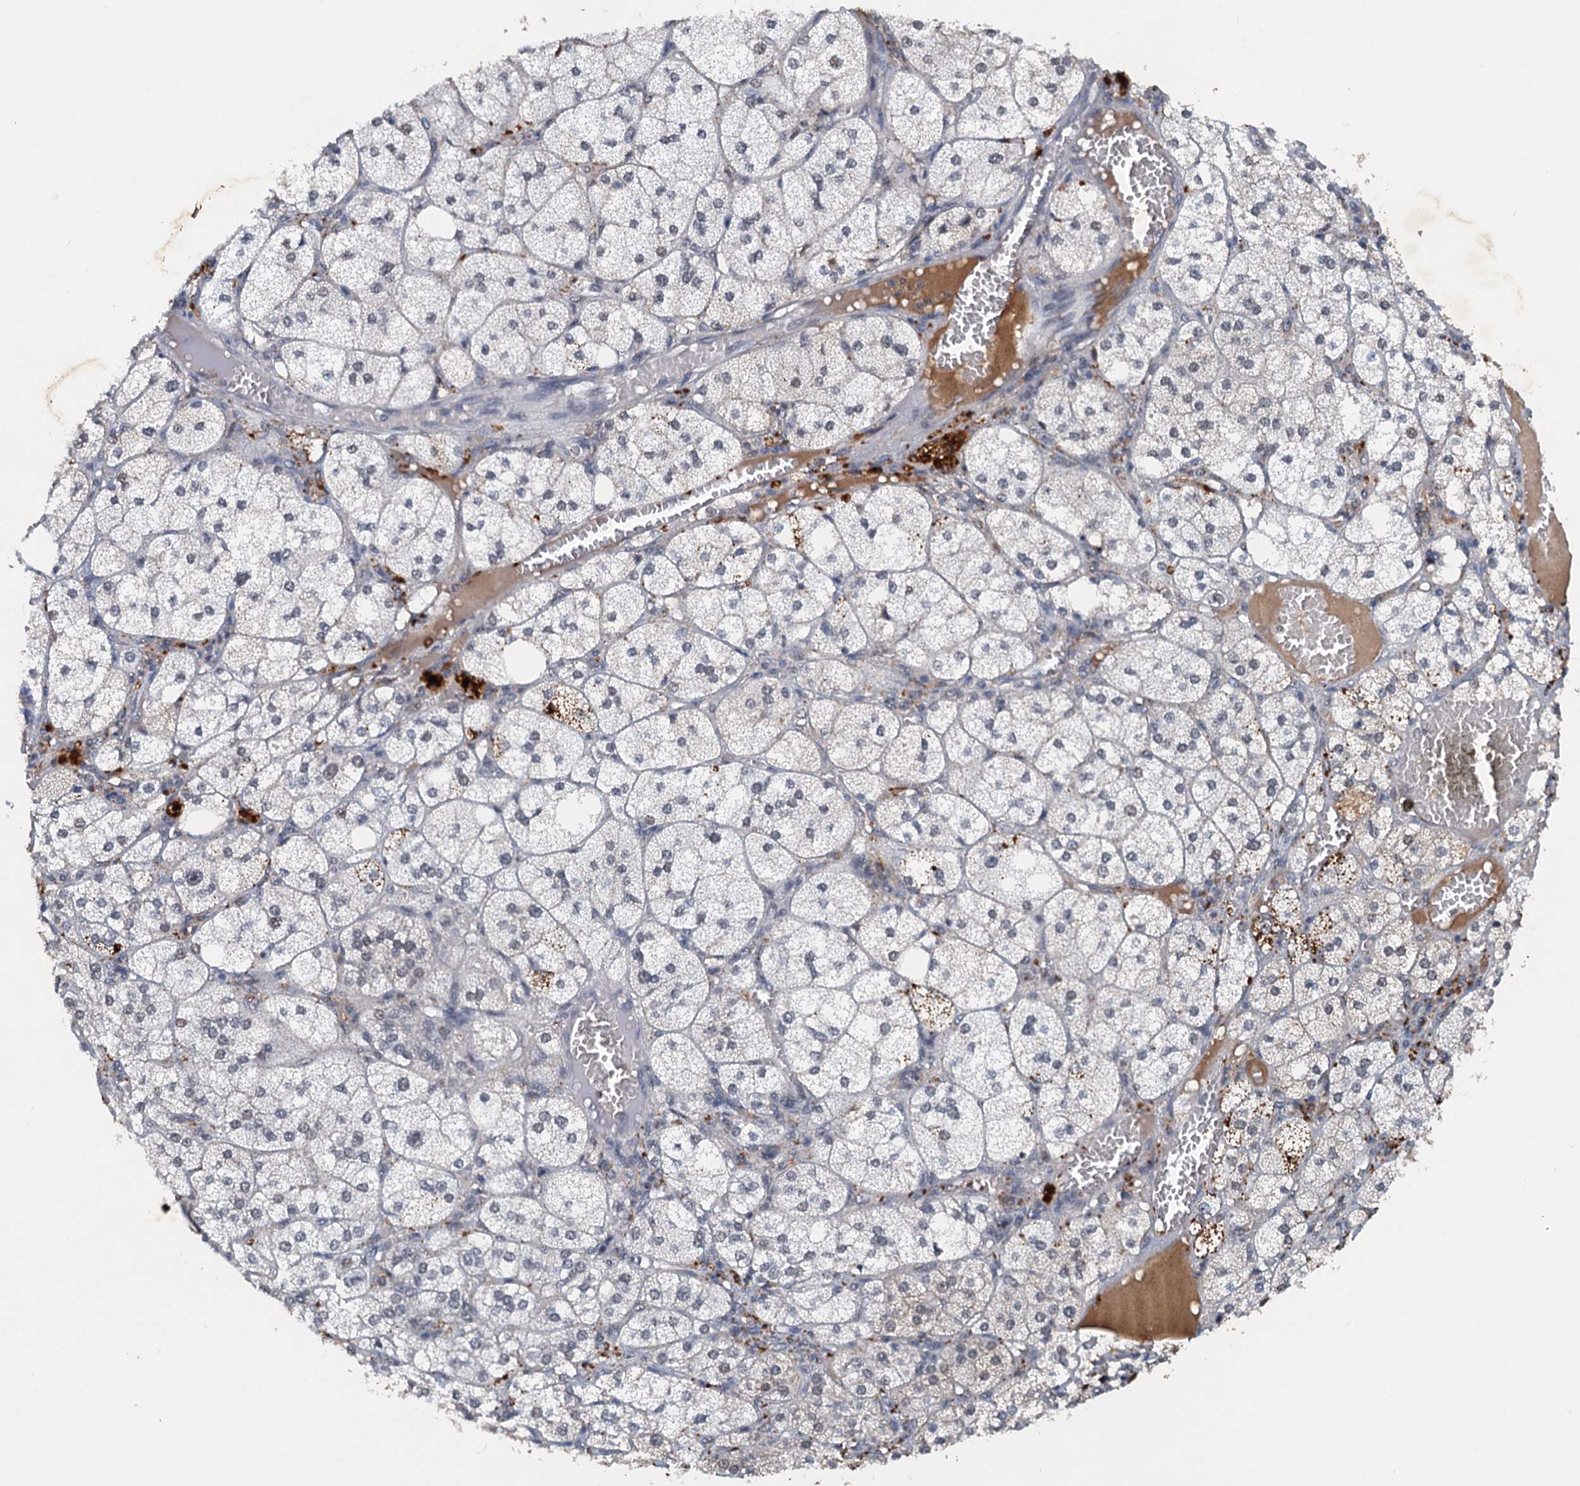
{"staining": {"intensity": "moderate", "quantity": "<25%", "location": "cytoplasmic/membranous,nuclear"}, "tissue": "adrenal gland", "cell_type": "Glandular cells", "image_type": "normal", "snomed": [{"axis": "morphology", "description": "Normal tissue, NOS"}, {"axis": "topography", "description": "Adrenal gland"}], "caption": "Protein staining by immunohistochemistry (IHC) shows moderate cytoplasmic/membranous,nuclear staining in approximately <25% of glandular cells in unremarkable adrenal gland.", "gene": "CSTF3", "patient": {"sex": "female", "age": 61}}